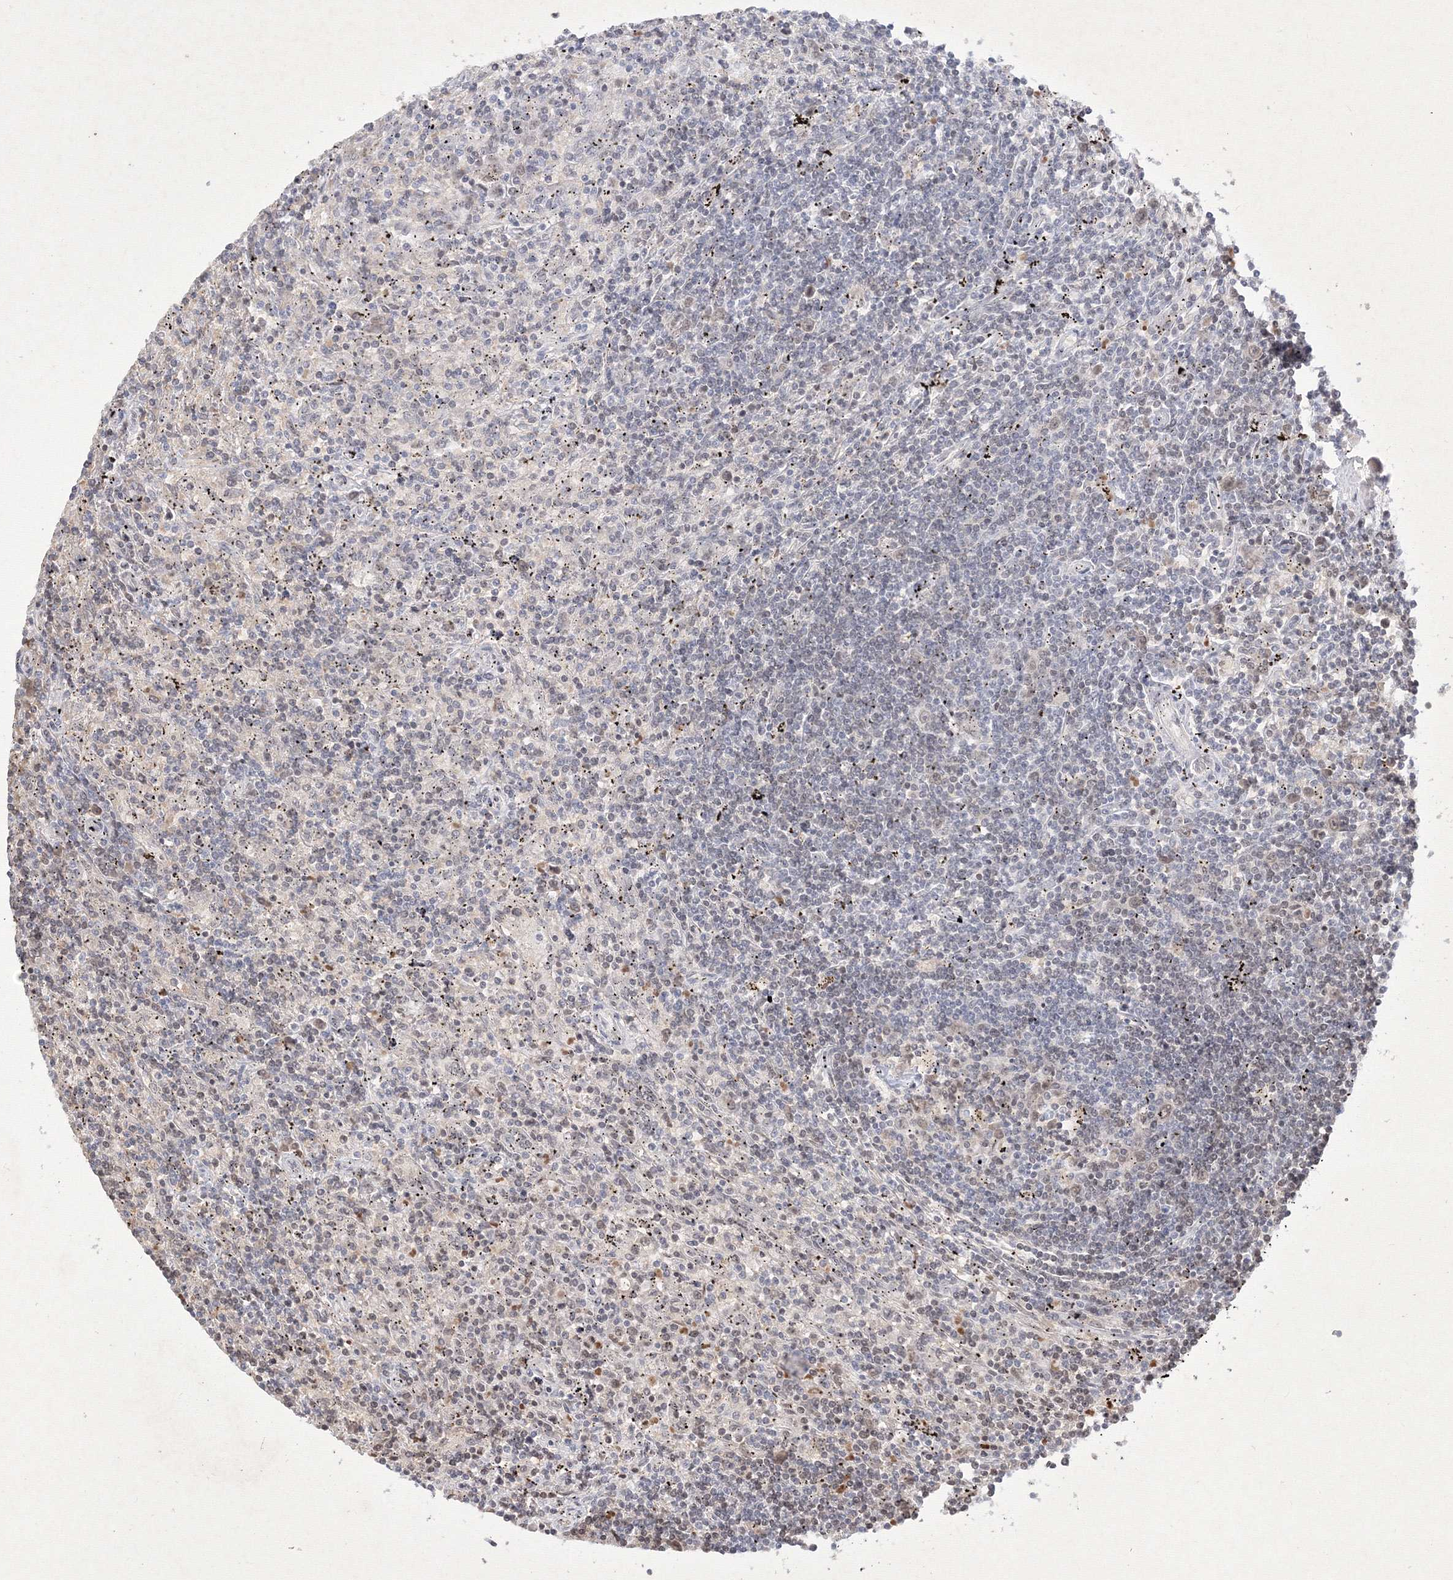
{"staining": {"intensity": "negative", "quantity": "none", "location": "none"}, "tissue": "lymphoma", "cell_type": "Tumor cells", "image_type": "cancer", "snomed": [{"axis": "morphology", "description": "Malignant lymphoma, non-Hodgkin's type, Low grade"}, {"axis": "topography", "description": "Spleen"}], "caption": "Human malignant lymphoma, non-Hodgkin's type (low-grade) stained for a protein using IHC shows no staining in tumor cells.", "gene": "NXPE3", "patient": {"sex": "male", "age": 76}}